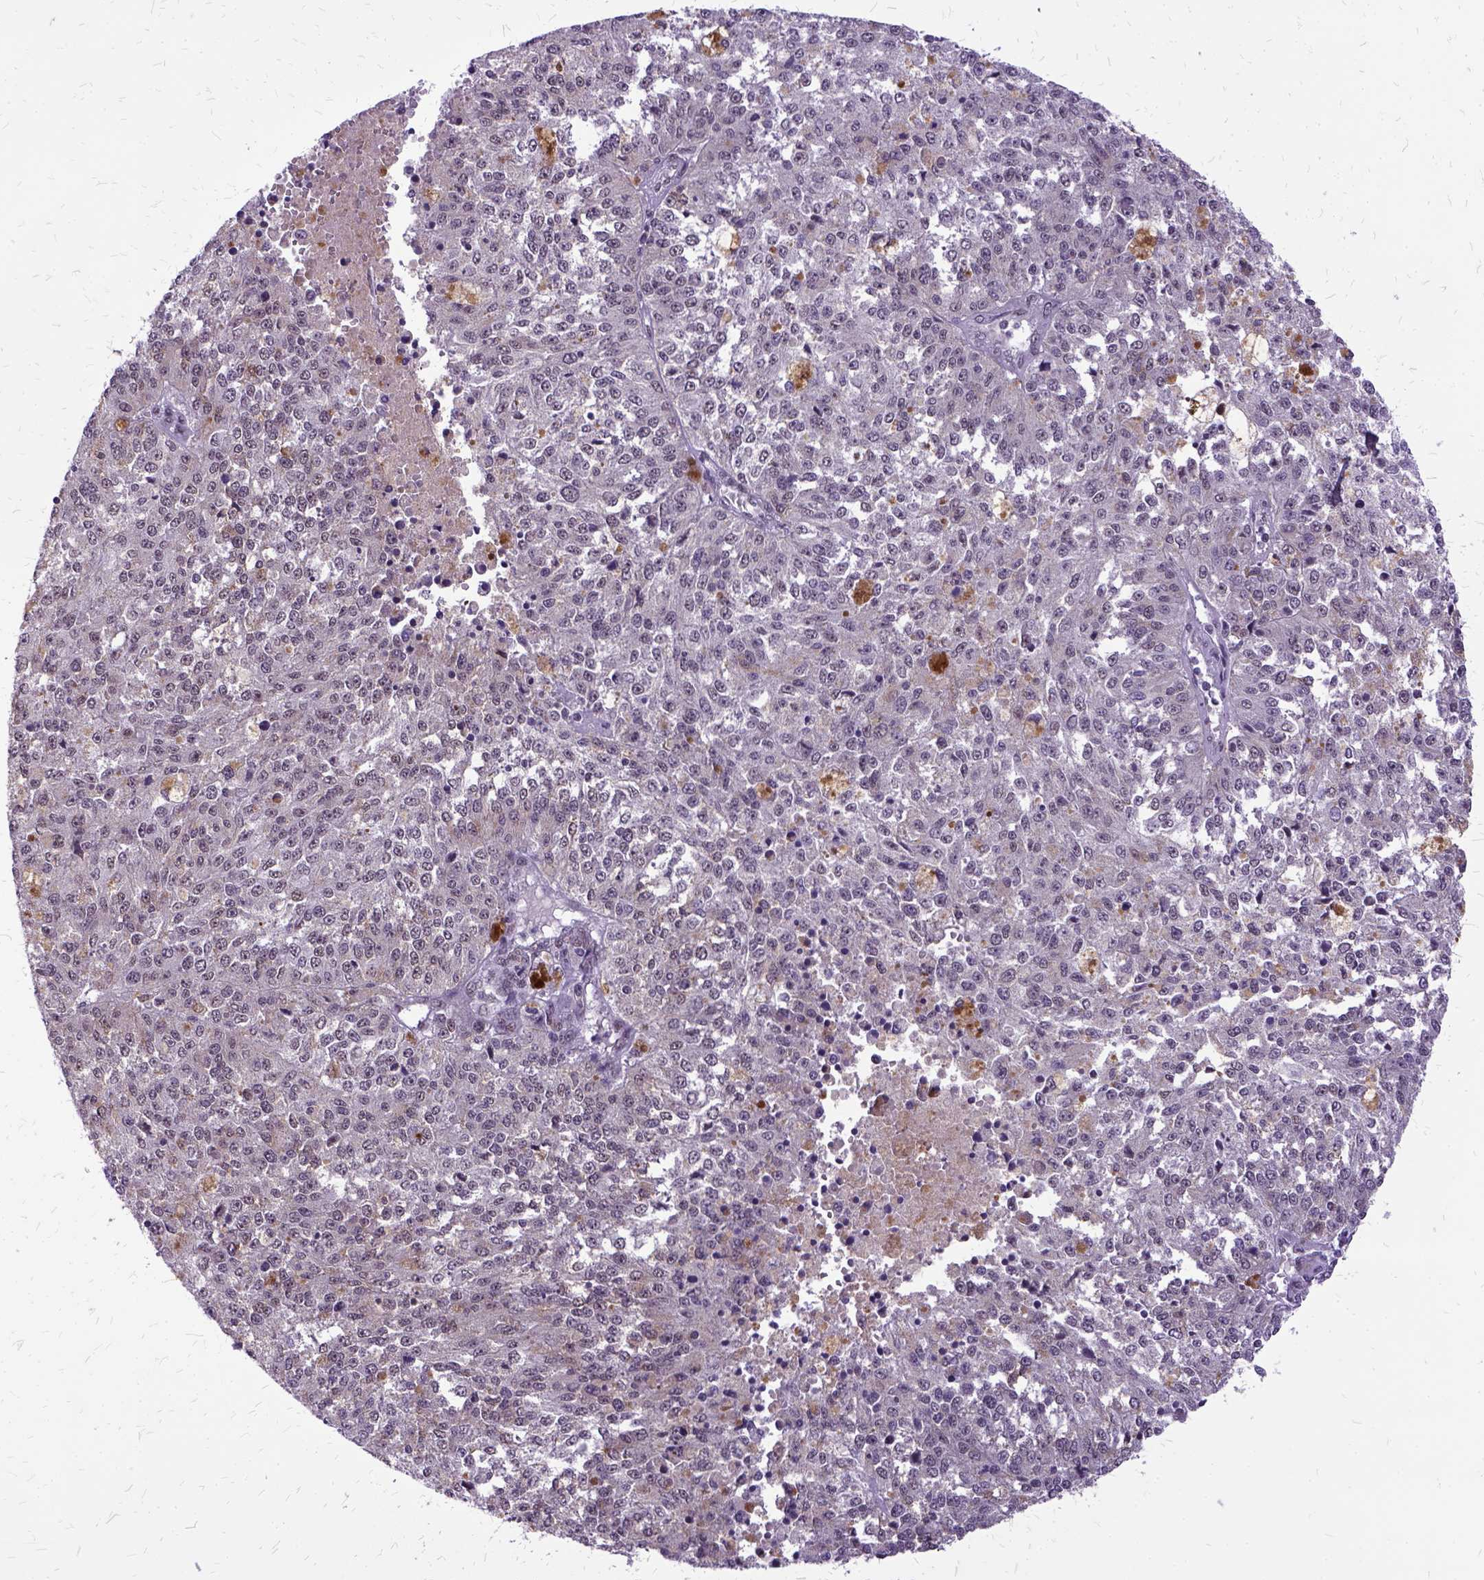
{"staining": {"intensity": "weak", "quantity": "25%-75%", "location": "nuclear"}, "tissue": "melanoma", "cell_type": "Tumor cells", "image_type": "cancer", "snomed": [{"axis": "morphology", "description": "Malignant melanoma, Metastatic site"}, {"axis": "topography", "description": "Lymph node"}], "caption": "A brown stain highlights weak nuclear expression of a protein in human melanoma tumor cells.", "gene": "SETD1A", "patient": {"sex": "female", "age": 64}}